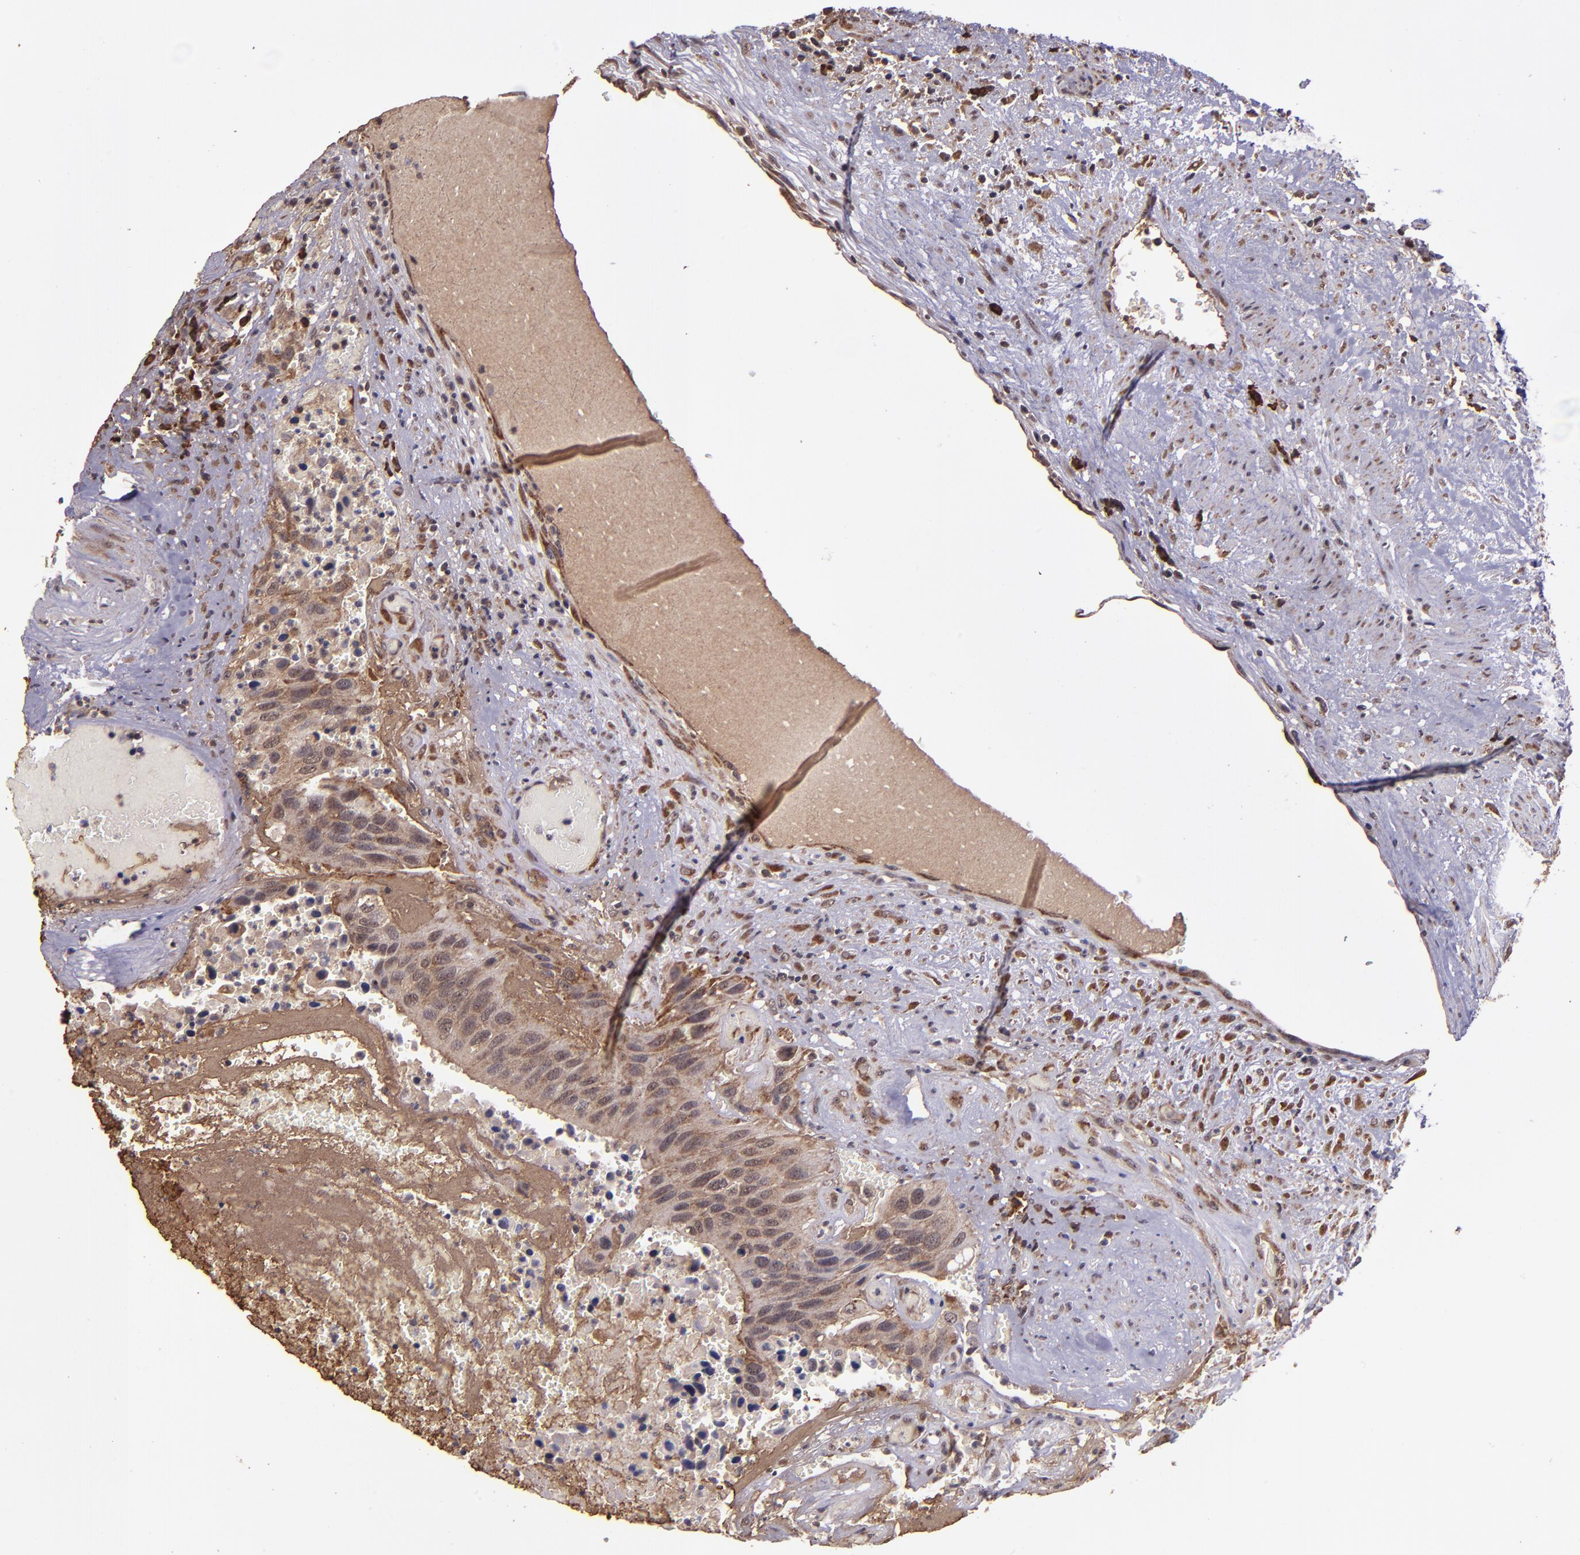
{"staining": {"intensity": "strong", "quantity": ">75%", "location": "cytoplasmic/membranous"}, "tissue": "urothelial cancer", "cell_type": "Tumor cells", "image_type": "cancer", "snomed": [{"axis": "morphology", "description": "Urothelial carcinoma, High grade"}, {"axis": "topography", "description": "Urinary bladder"}], "caption": "Protein staining of urothelial cancer tissue shows strong cytoplasmic/membranous expression in about >75% of tumor cells.", "gene": "USP51", "patient": {"sex": "male", "age": 66}}